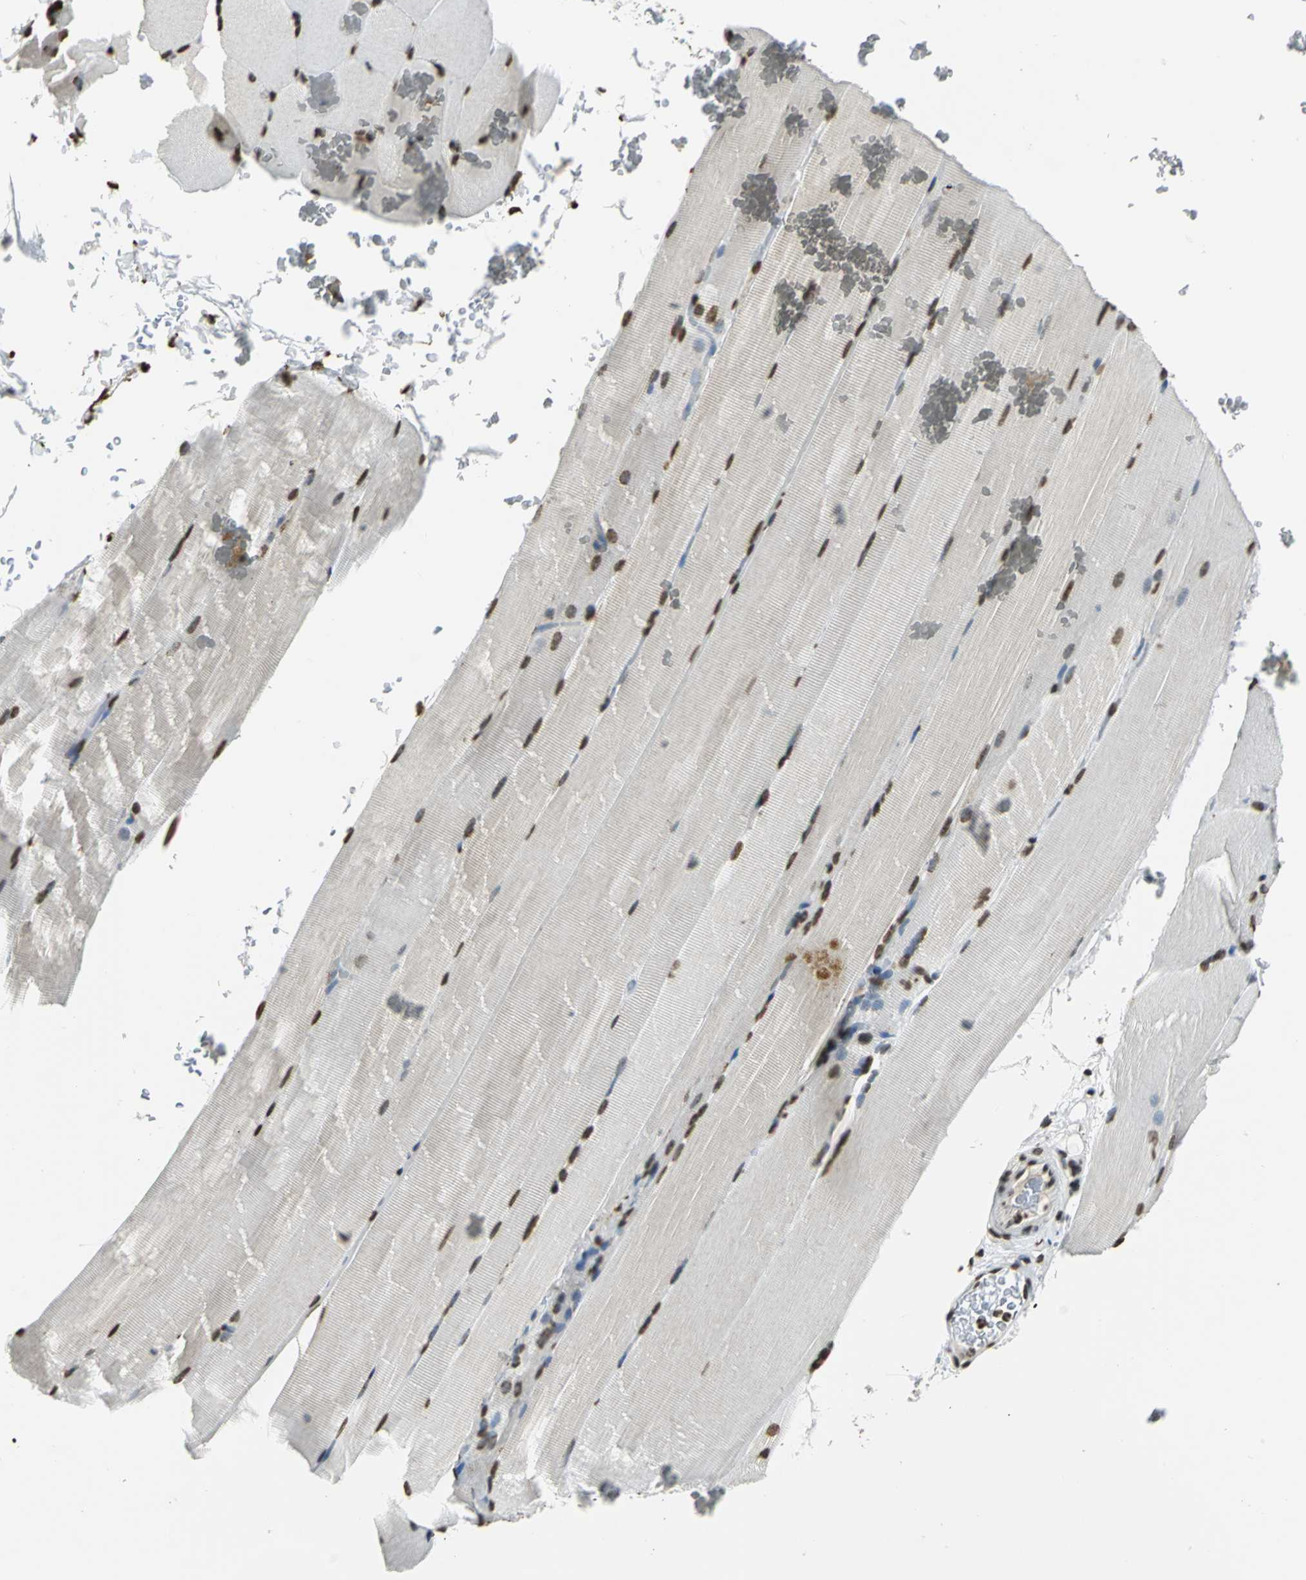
{"staining": {"intensity": "strong", "quantity": ">75%", "location": "nuclear"}, "tissue": "skeletal muscle", "cell_type": "Myocytes", "image_type": "normal", "snomed": [{"axis": "morphology", "description": "Normal tissue, NOS"}, {"axis": "topography", "description": "Skeletal muscle"}, {"axis": "topography", "description": "Parathyroid gland"}], "caption": "The photomicrograph demonstrates immunohistochemical staining of unremarkable skeletal muscle. There is strong nuclear expression is present in about >75% of myocytes.", "gene": "MCM4", "patient": {"sex": "female", "age": 37}}